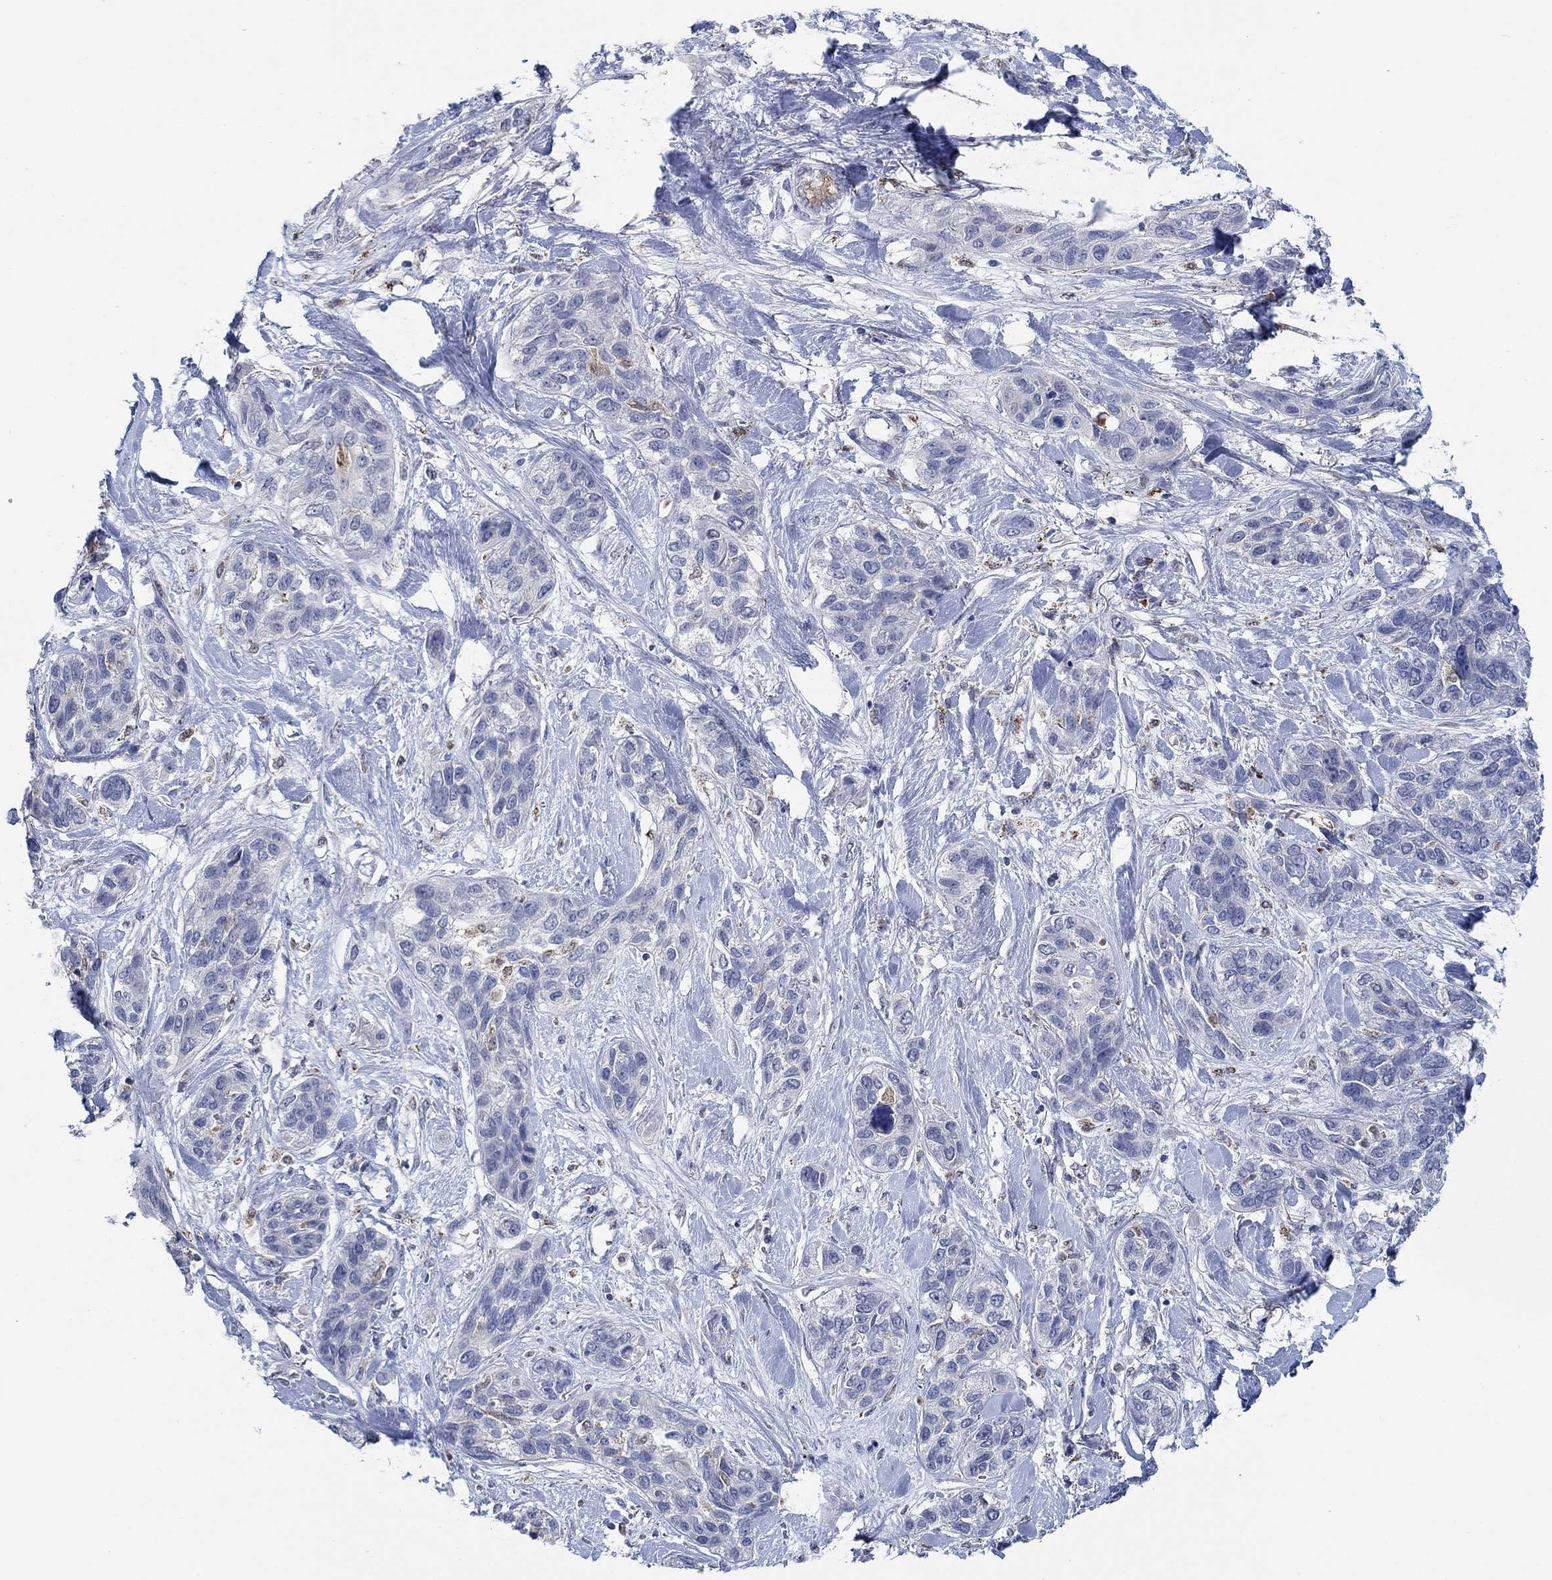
{"staining": {"intensity": "negative", "quantity": "none", "location": "none"}, "tissue": "lung cancer", "cell_type": "Tumor cells", "image_type": "cancer", "snomed": [{"axis": "morphology", "description": "Squamous cell carcinoma, NOS"}, {"axis": "topography", "description": "Lung"}], "caption": "Tumor cells are negative for protein expression in human lung cancer.", "gene": "MPP1", "patient": {"sex": "female", "age": 70}}